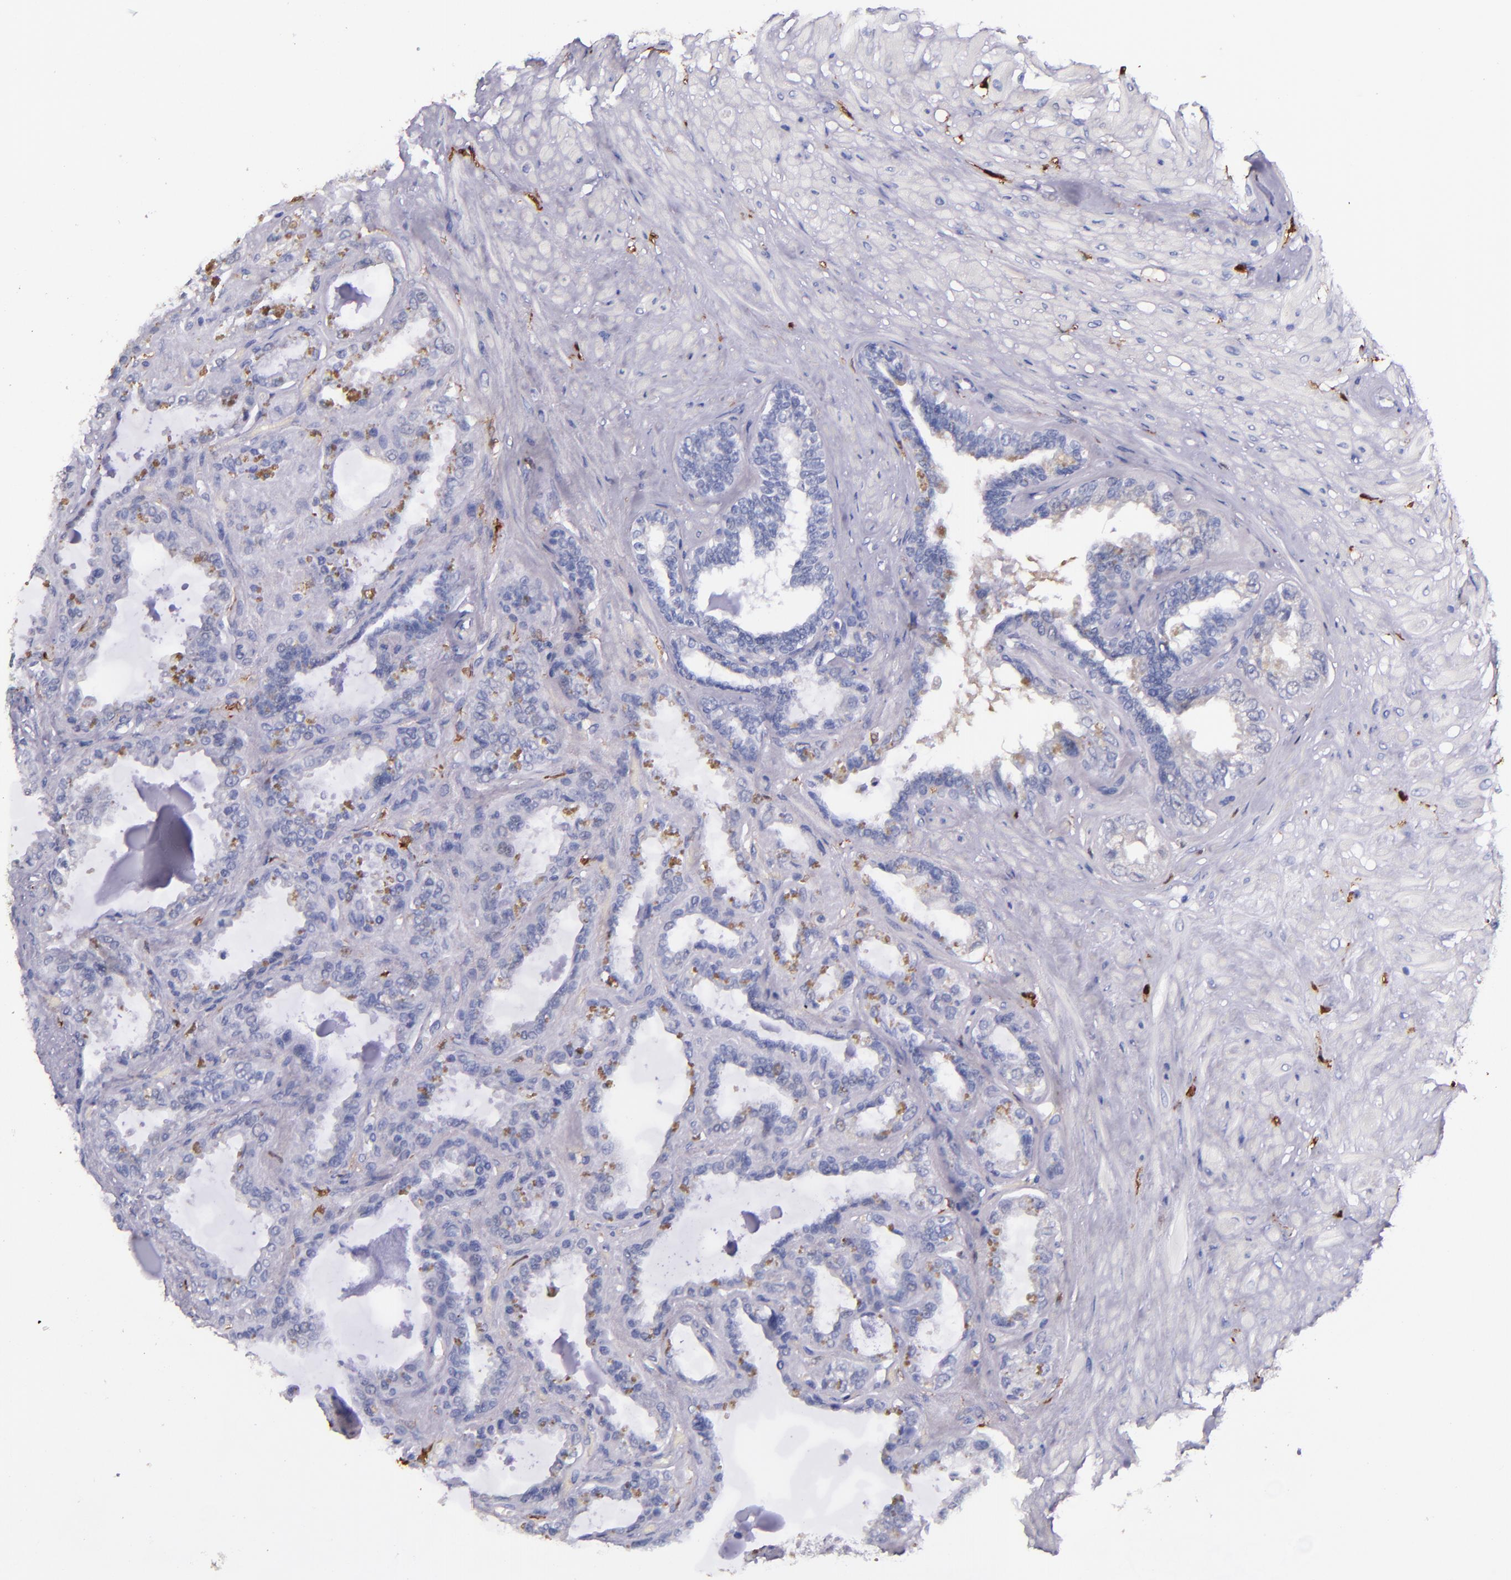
{"staining": {"intensity": "negative", "quantity": "none", "location": "none"}, "tissue": "seminal vesicle", "cell_type": "Glandular cells", "image_type": "normal", "snomed": [{"axis": "morphology", "description": "Normal tissue, NOS"}, {"axis": "morphology", "description": "Inflammation, NOS"}, {"axis": "topography", "description": "Urinary bladder"}, {"axis": "topography", "description": "Prostate"}, {"axis": "topography", "description": "Seminal veicle"}], "caption": "An image of human seminal vesicle is negative for staining in glandular cells. (DAB IHC visualized using brightfield microscopy, high magnification).", "gene": "F13A1", "patient": {"sex": "male", "age": 82}}